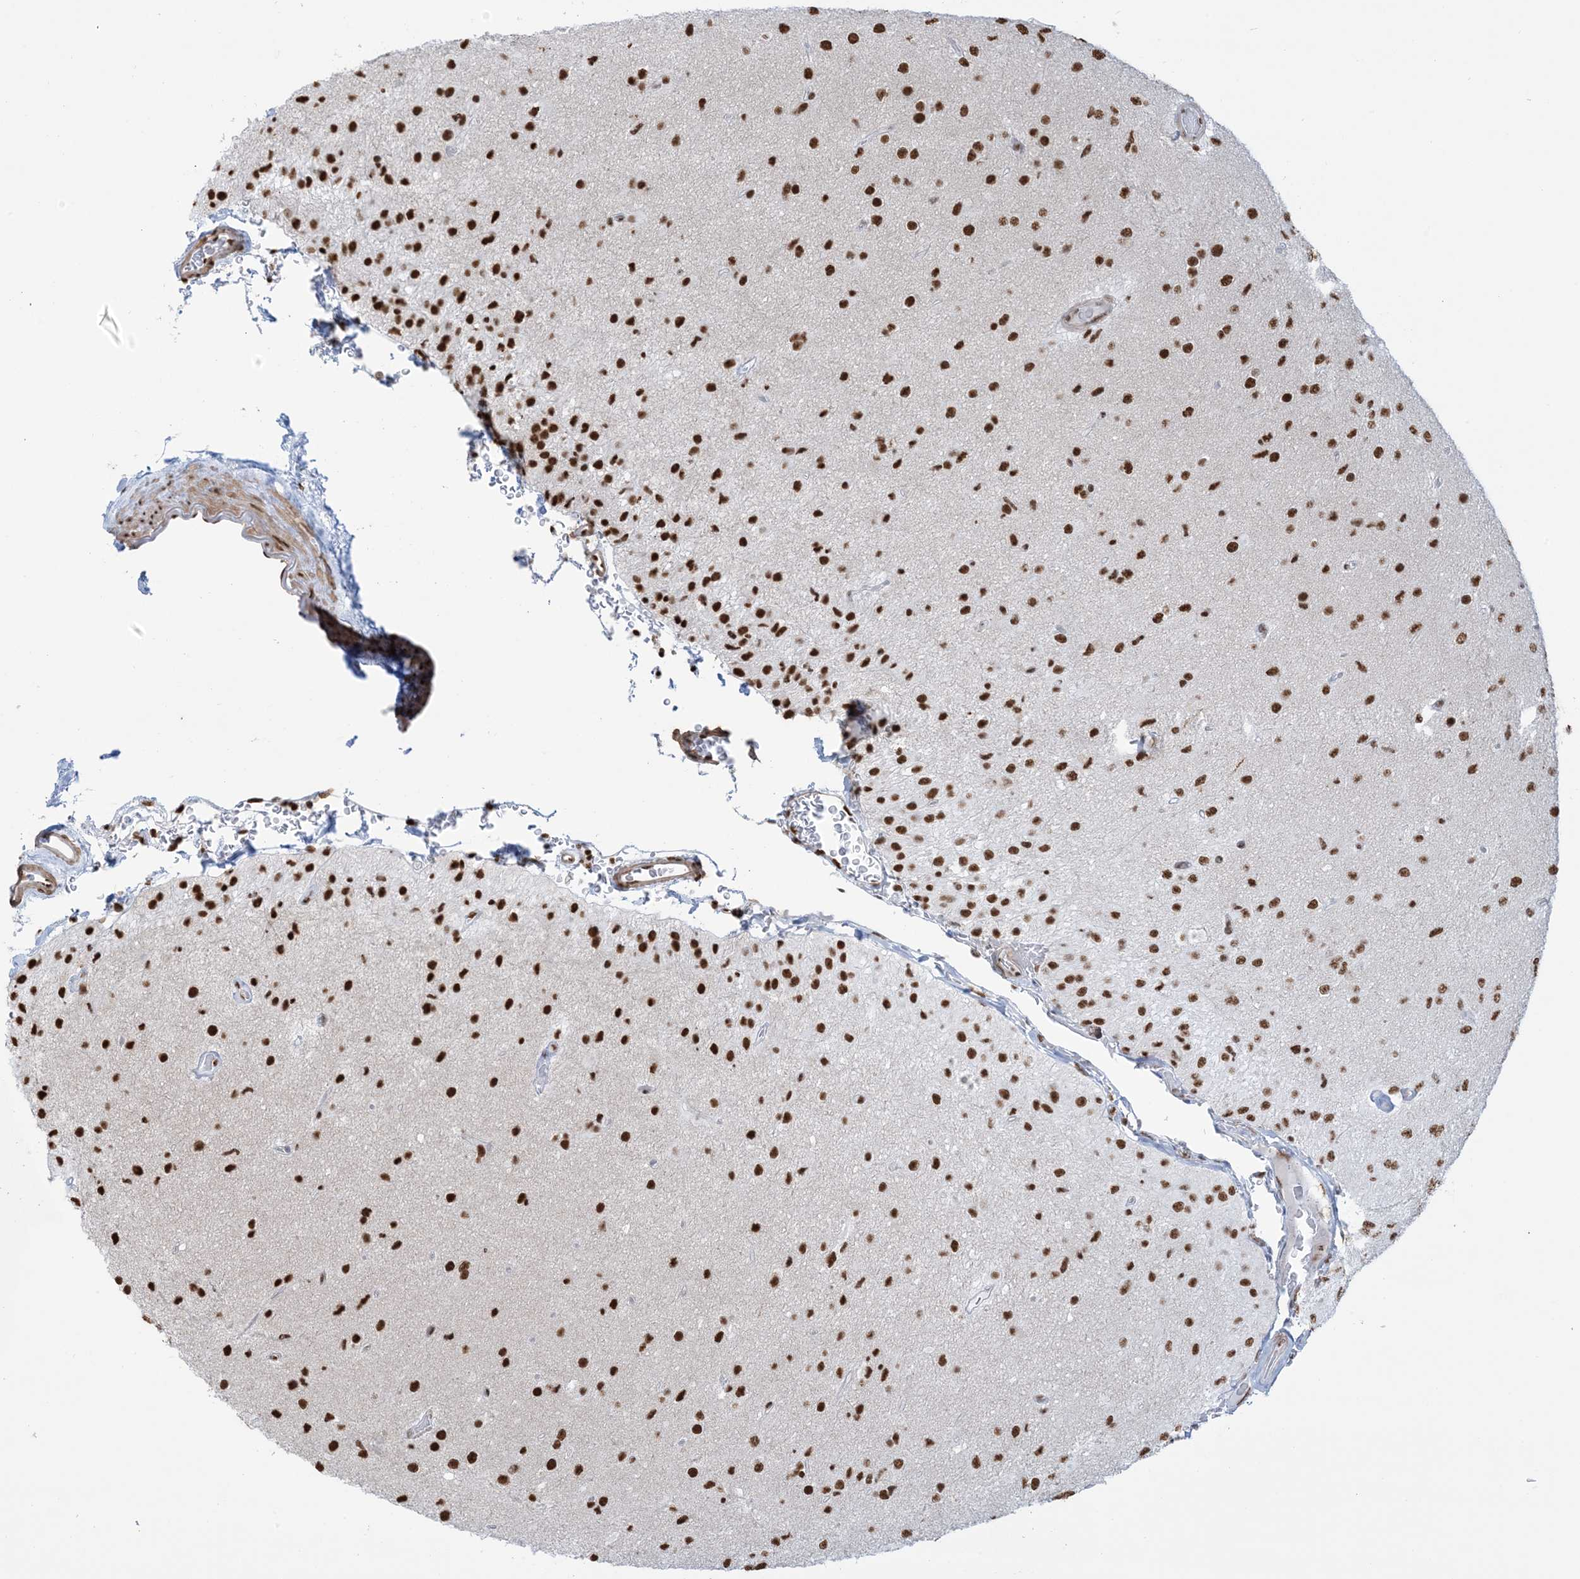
{"staining": {"intensity": "strong", "quantity": ">75%", "location": "nuclear"}, "tissue": "glioma", "cell_type": "Tumor cells", "image_type": "cancer", "snomed": [{"axis": "morphology", "description": "Glioma, malignant, Low grade"}, {"axis": "topography", "description": "Brain"}], "caption": "Glioma stained with immunohistochemistry demonstrates strong nuclear positivity in approximately >75% of tumor cells.", "gene": "ZNF792", "patient": {"sex": "male", "age": 65}}